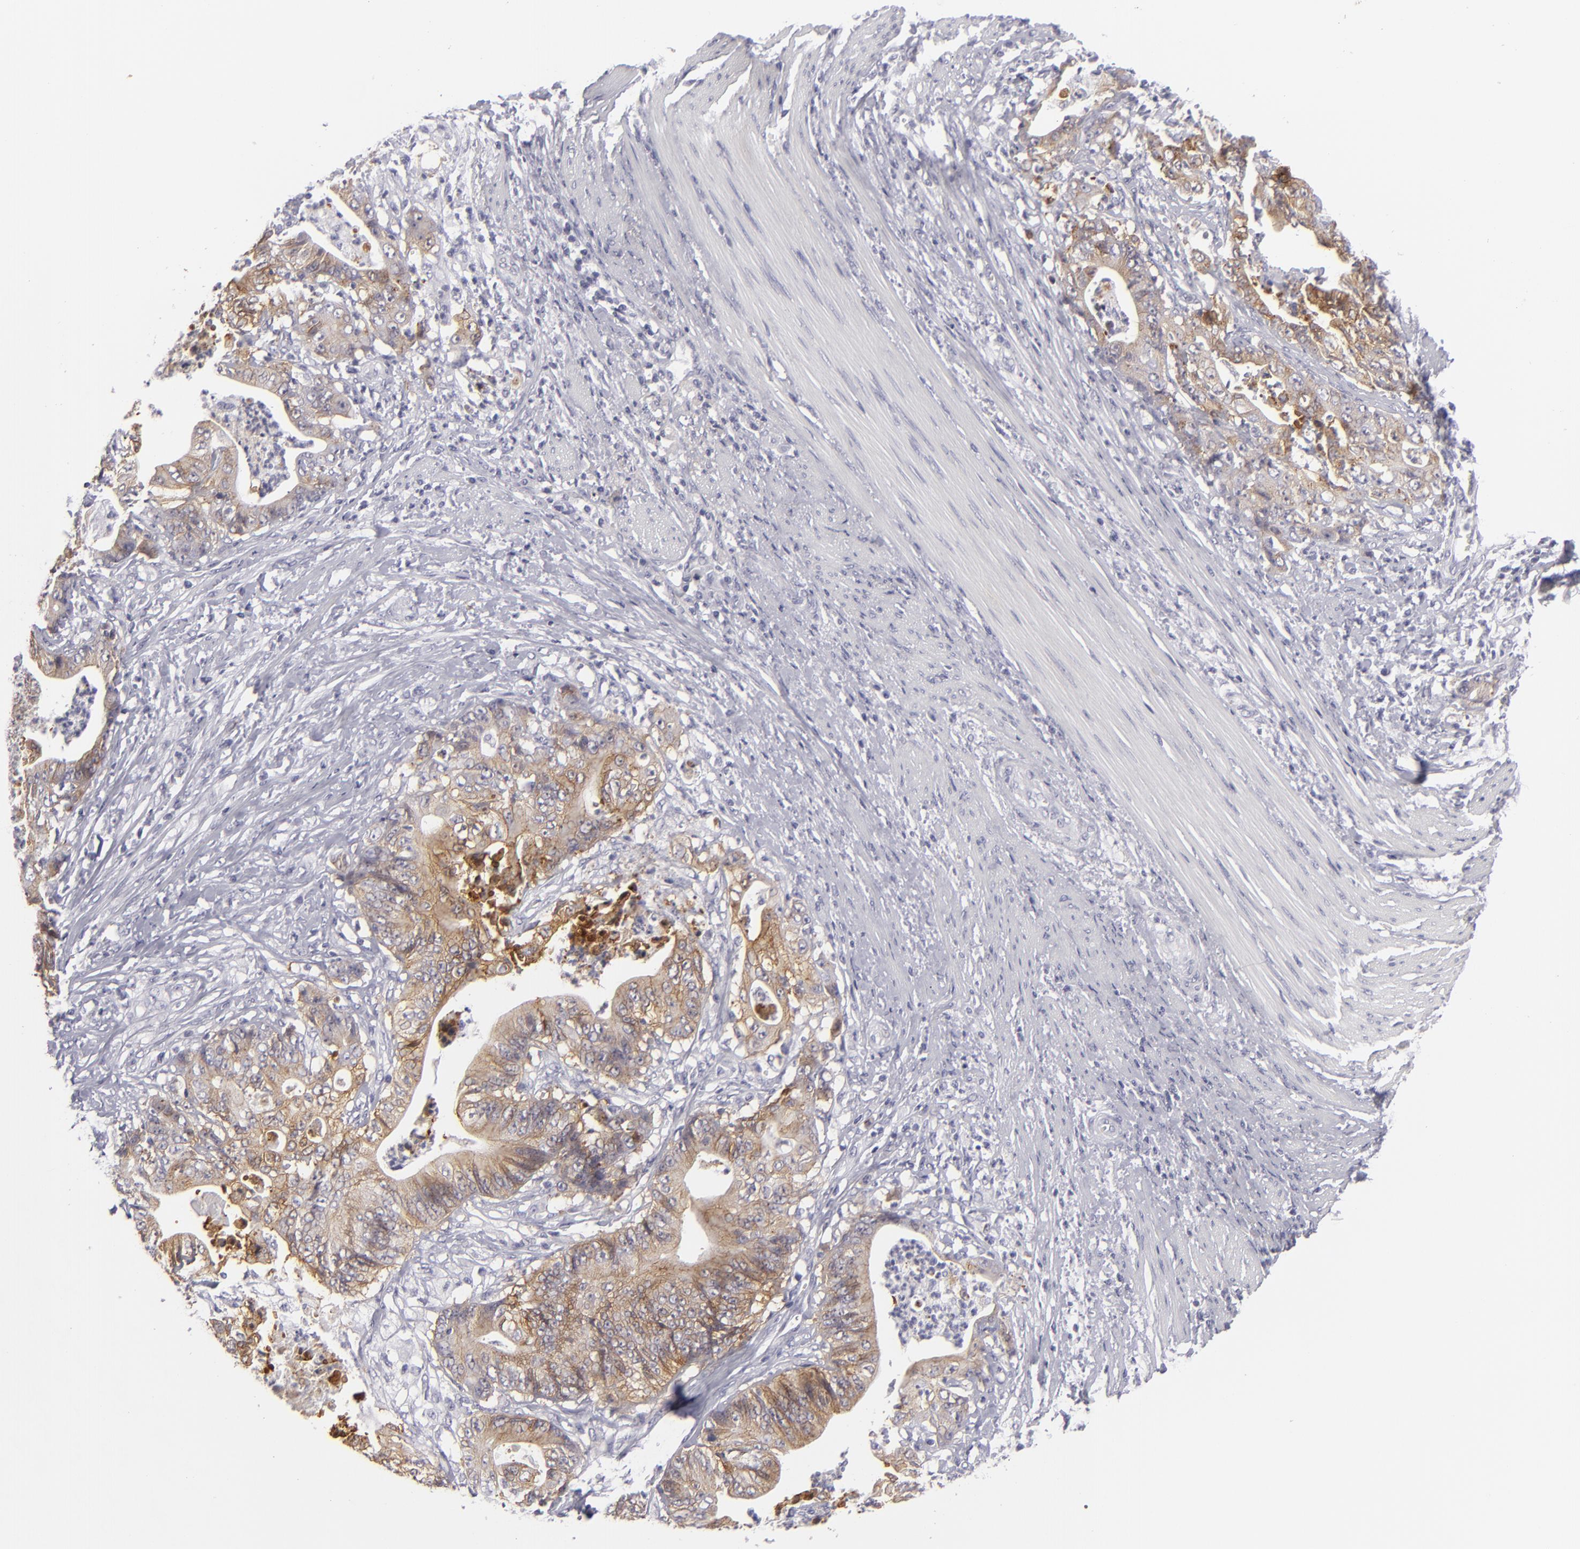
{"staining": {"intensity": "moderate", "quantity": "25%-75%", "location": "cytoplasmic/membranous"}, "tissue": "stomach cancer", "cell_type": "Tumor cells", "image_type": "cancer", "snomed": [{"axis": "morphology", "description": "Adenocarcinoma, NOS"}, {"axis": "topography", "description": "Stomach, lower"}], "caption": "Tumor cells display medium levels of moderate cytoplasmic/membranous positivity in approximately 25%-75% of cells in human stomach cancer (adenocarcinoma).", "gene": "JUP", "patient": {"sex": "female", "age": 86}}